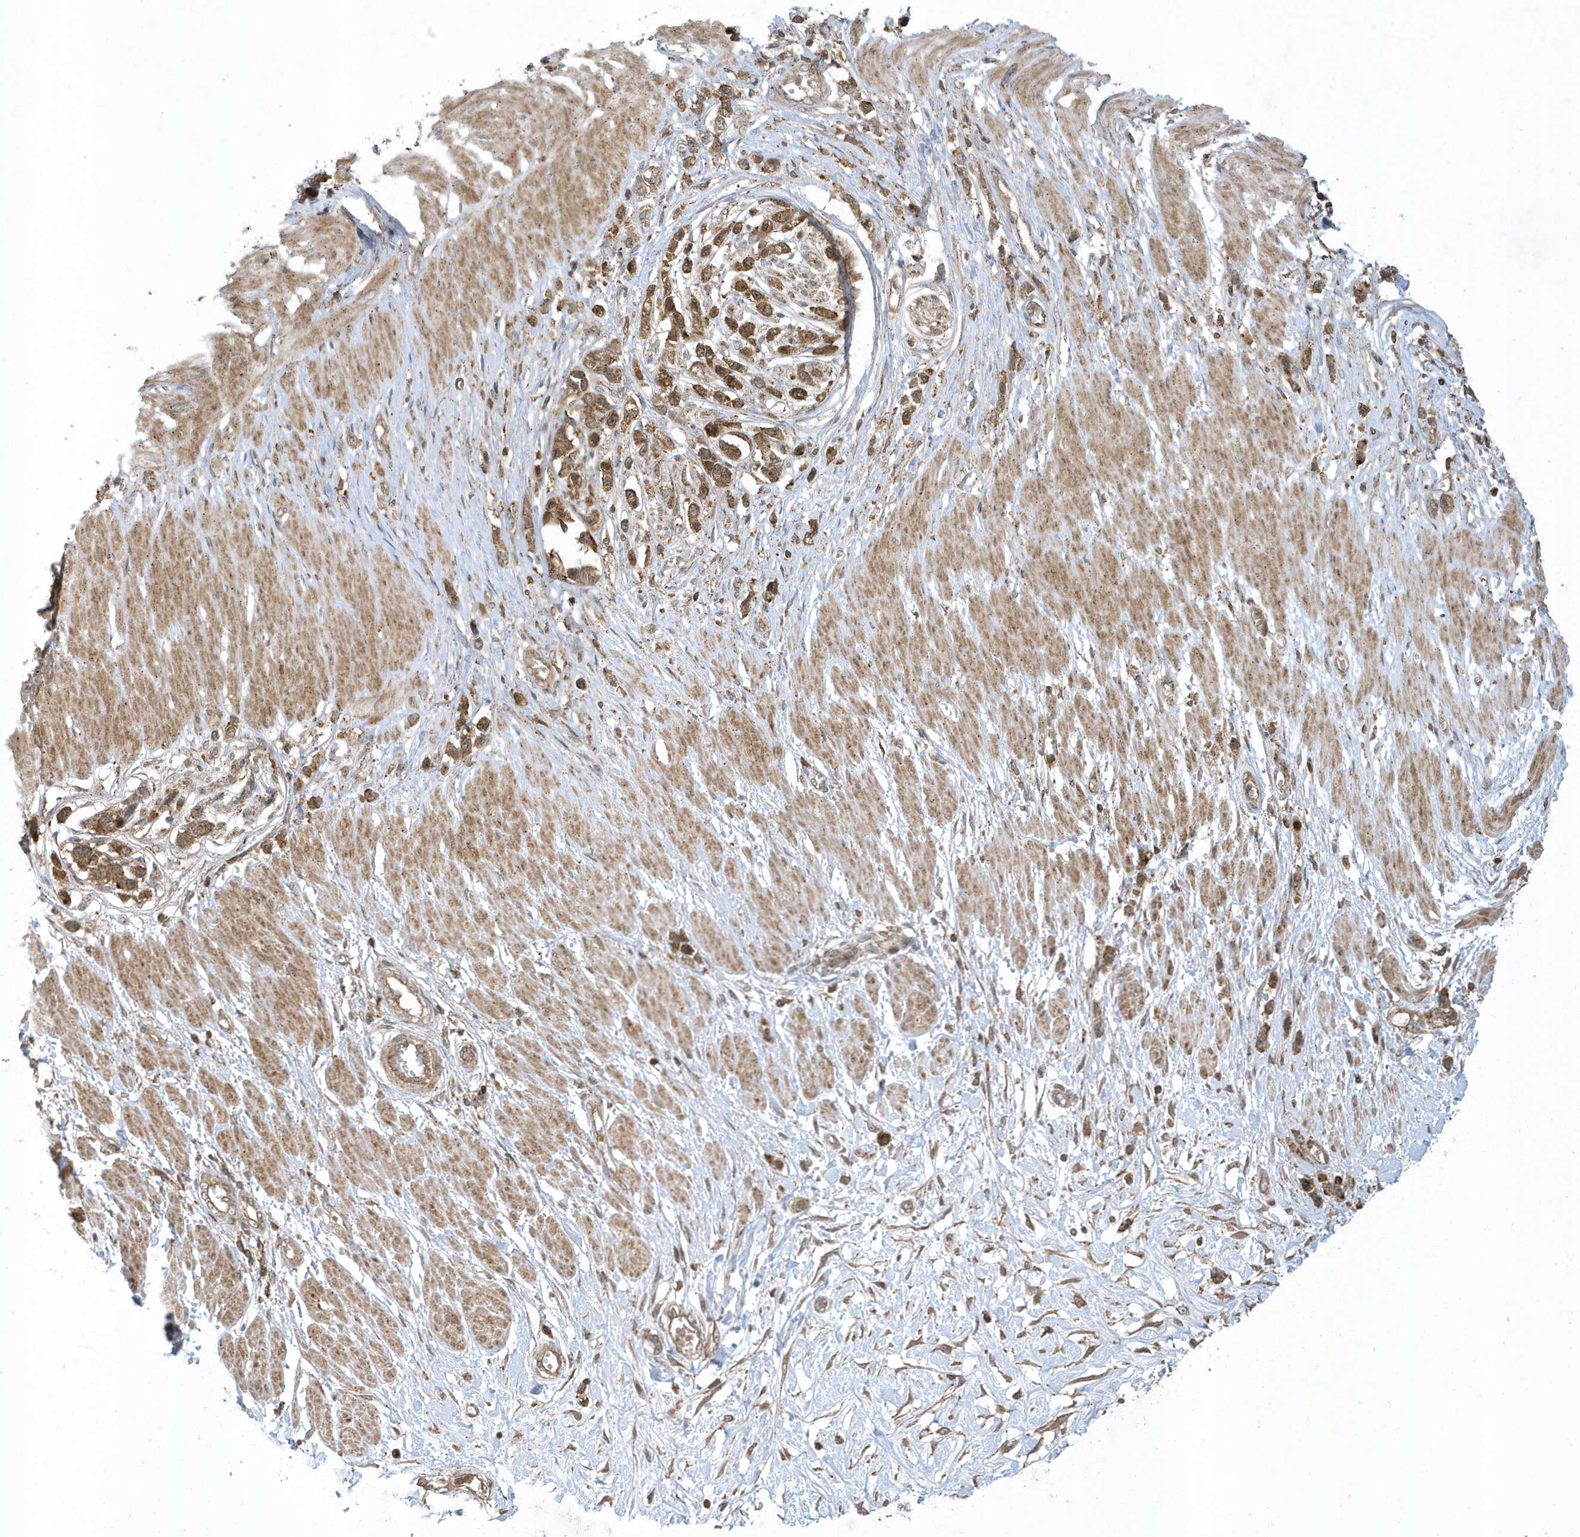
{"staining": {"intensity": "moderate", "quantity": ">75%", "location": "cytoplasmic/membranous"}, "tissue": "stomach cancer", "cell_type": "Tumor cells", "image_type": "cancer", "snomed": [{"axis": "morphology", "description": "Normal tissue, NOS"}, {"axis": "morphology", "description": "Adenocarcinoma, NOS"}, {"axis": "topography", "description": "Stomach, upper"}, {"axis": "topography", "description": "Stomach"}], "caption": "Brown immunohistochemical staining in human adenocarcinoma (stomach) demonstrates moderate cytoplasmic/membranous expression in about >75% of tumor cells.", "gene": "STAMBP", "patient": {"sex": "female", "age": 65}}